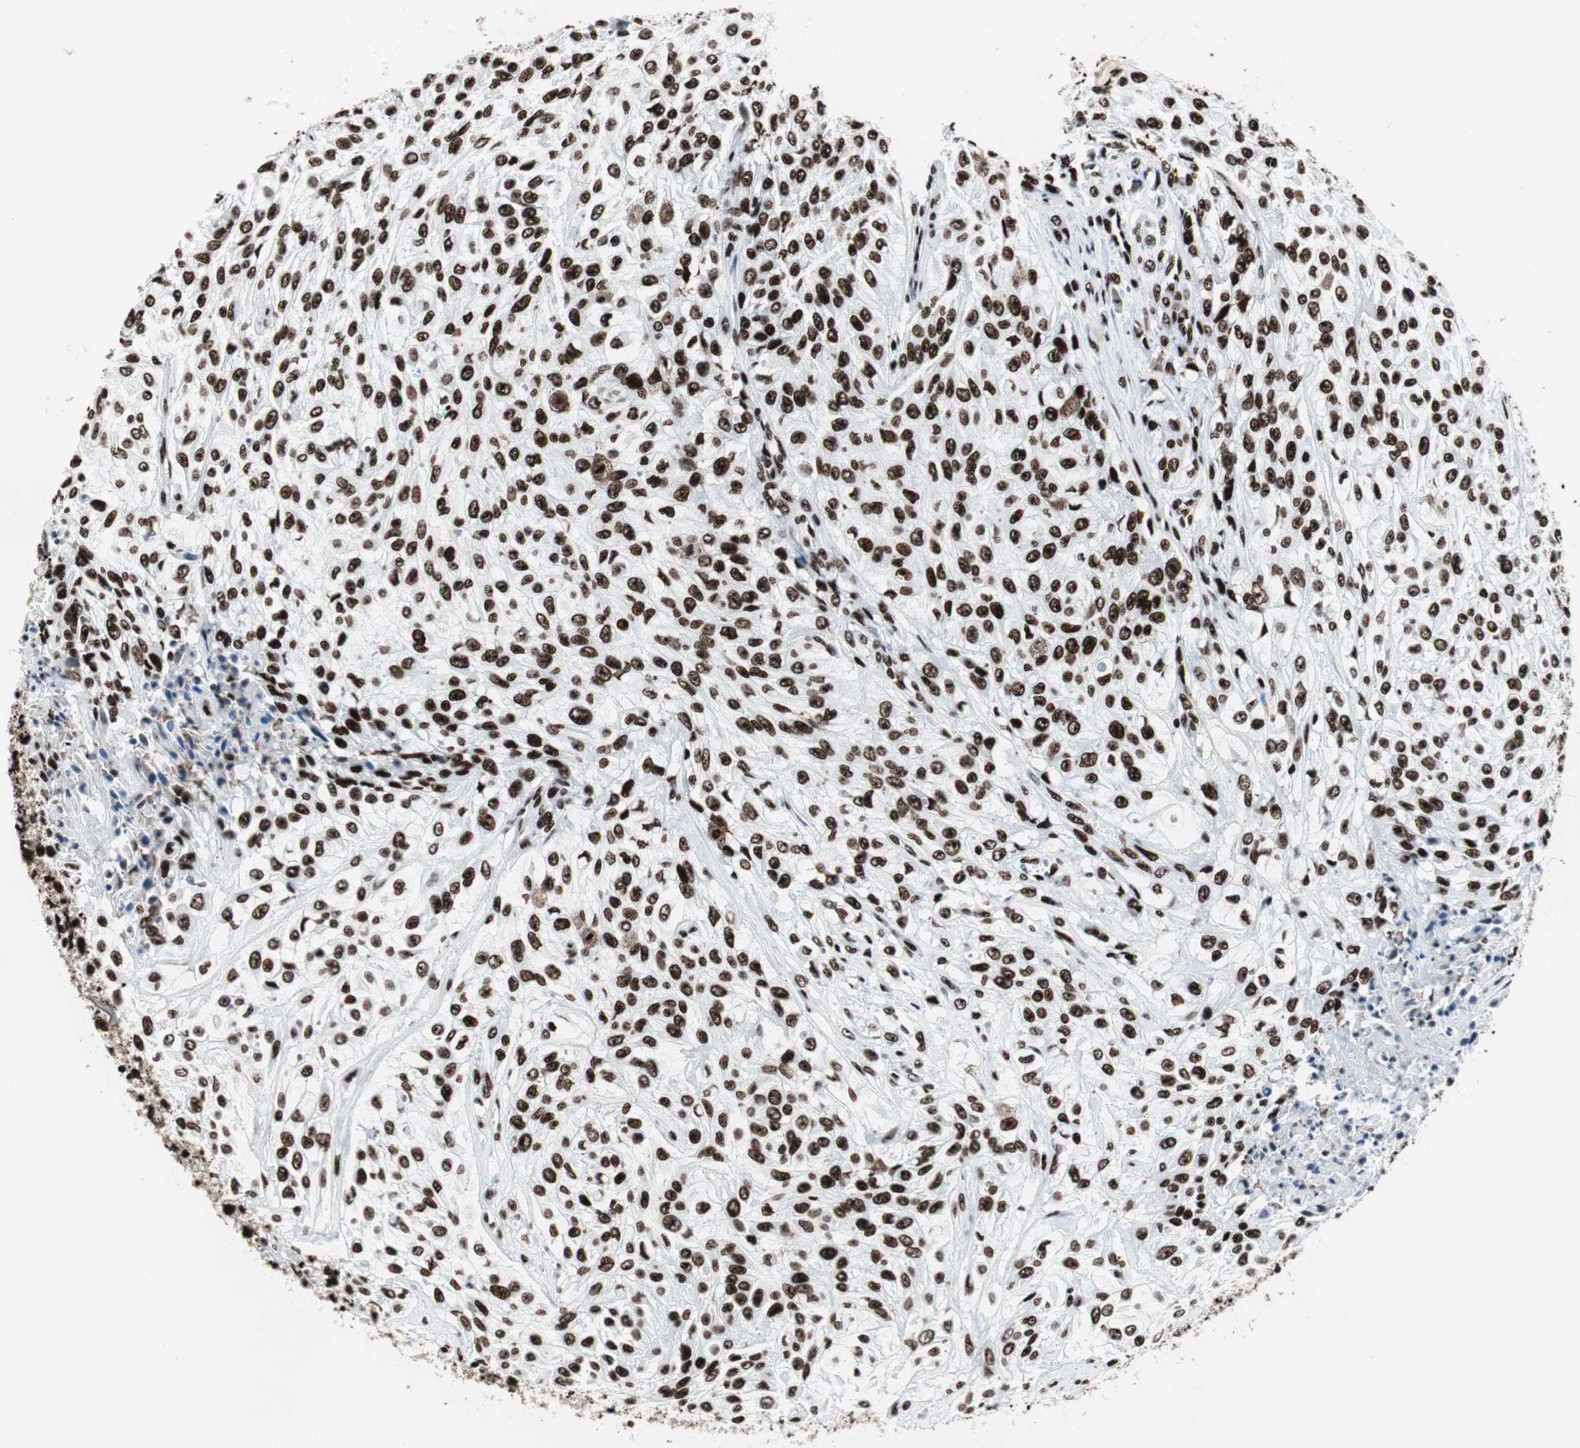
{"staining": {"intensity": "strong", "quantity": ">75%", "location": "nuclear"}, "tissue": "urothelial cancer", "cell_type": "Tumor cells", "image_type": "cancer", "snomed": [{"axis": "morphology", "description": "Urothelial carcinoma, High grade"}, {"axis": "topography", "description": "Urinary bladder"}], "caption": "There is high levels of strong nuclear positivity in tumor cells of urothelial cancer, as demonstrated by immunohistochemical staining (brown color).", "gene": "NCL", "patient": {"sex": "male", "age": 57}}